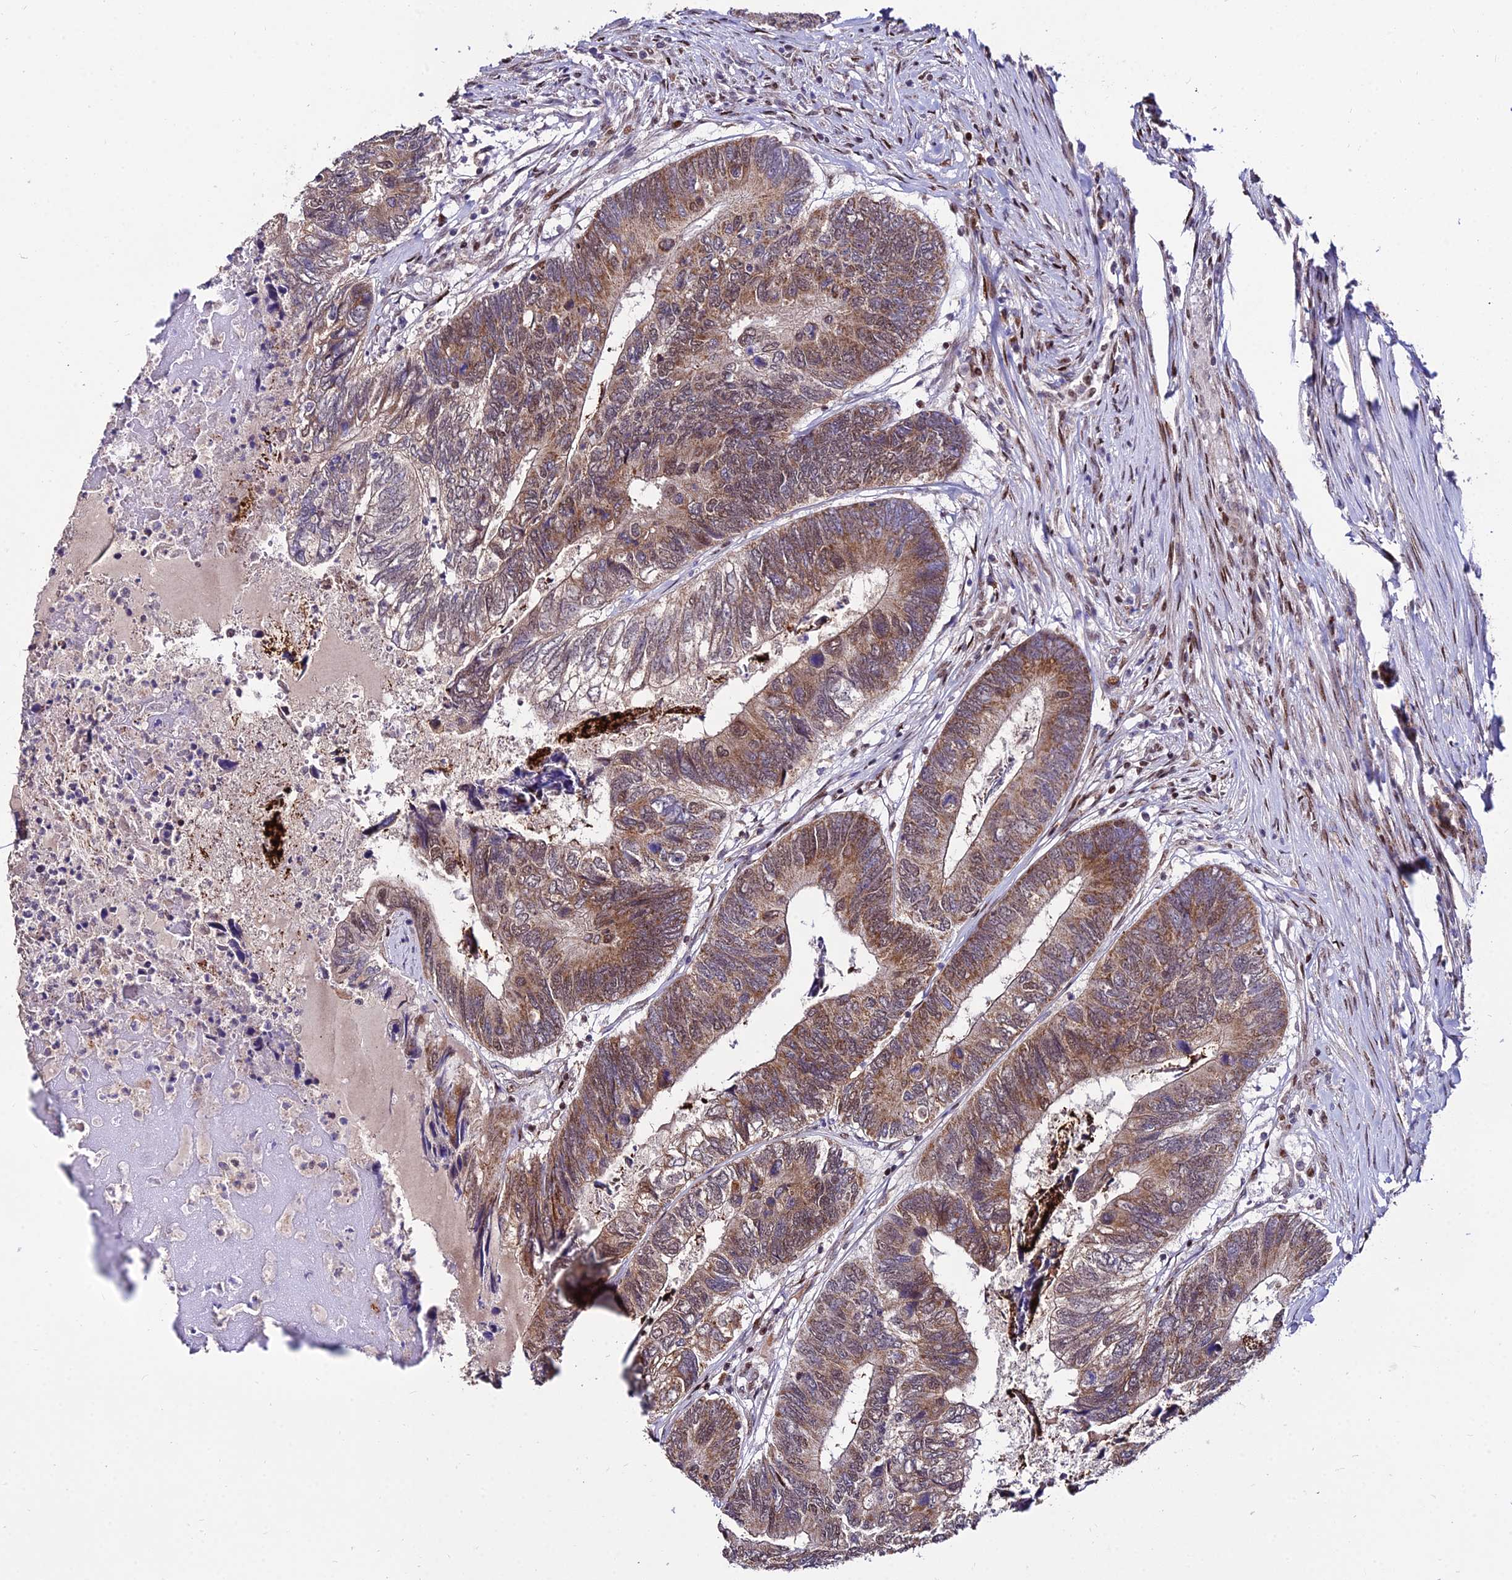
{"staining": {"intensity": "moderate", "quantity": ">75%", "location": "cytoplasmic/membranous,nuclear"}, "tissue": "colorectal cancer", "cell_type": "Tumor cells", "image_type": "cancer", "snomed": [{"axis": "morphology", "description": "Adenocarcinoma, NOS"}, {"axis": "topography", "description": "Colon"}], "caption": "IHC of human colorectal adenocarcinoma displays medium levels of moderate cytoplasmic/membranous and nuclear positivity in about >75% of tumor cells. Nuclei are stained in blue.", "gene": "CIB3", "patient": {"sex": "female", "age": 67}}